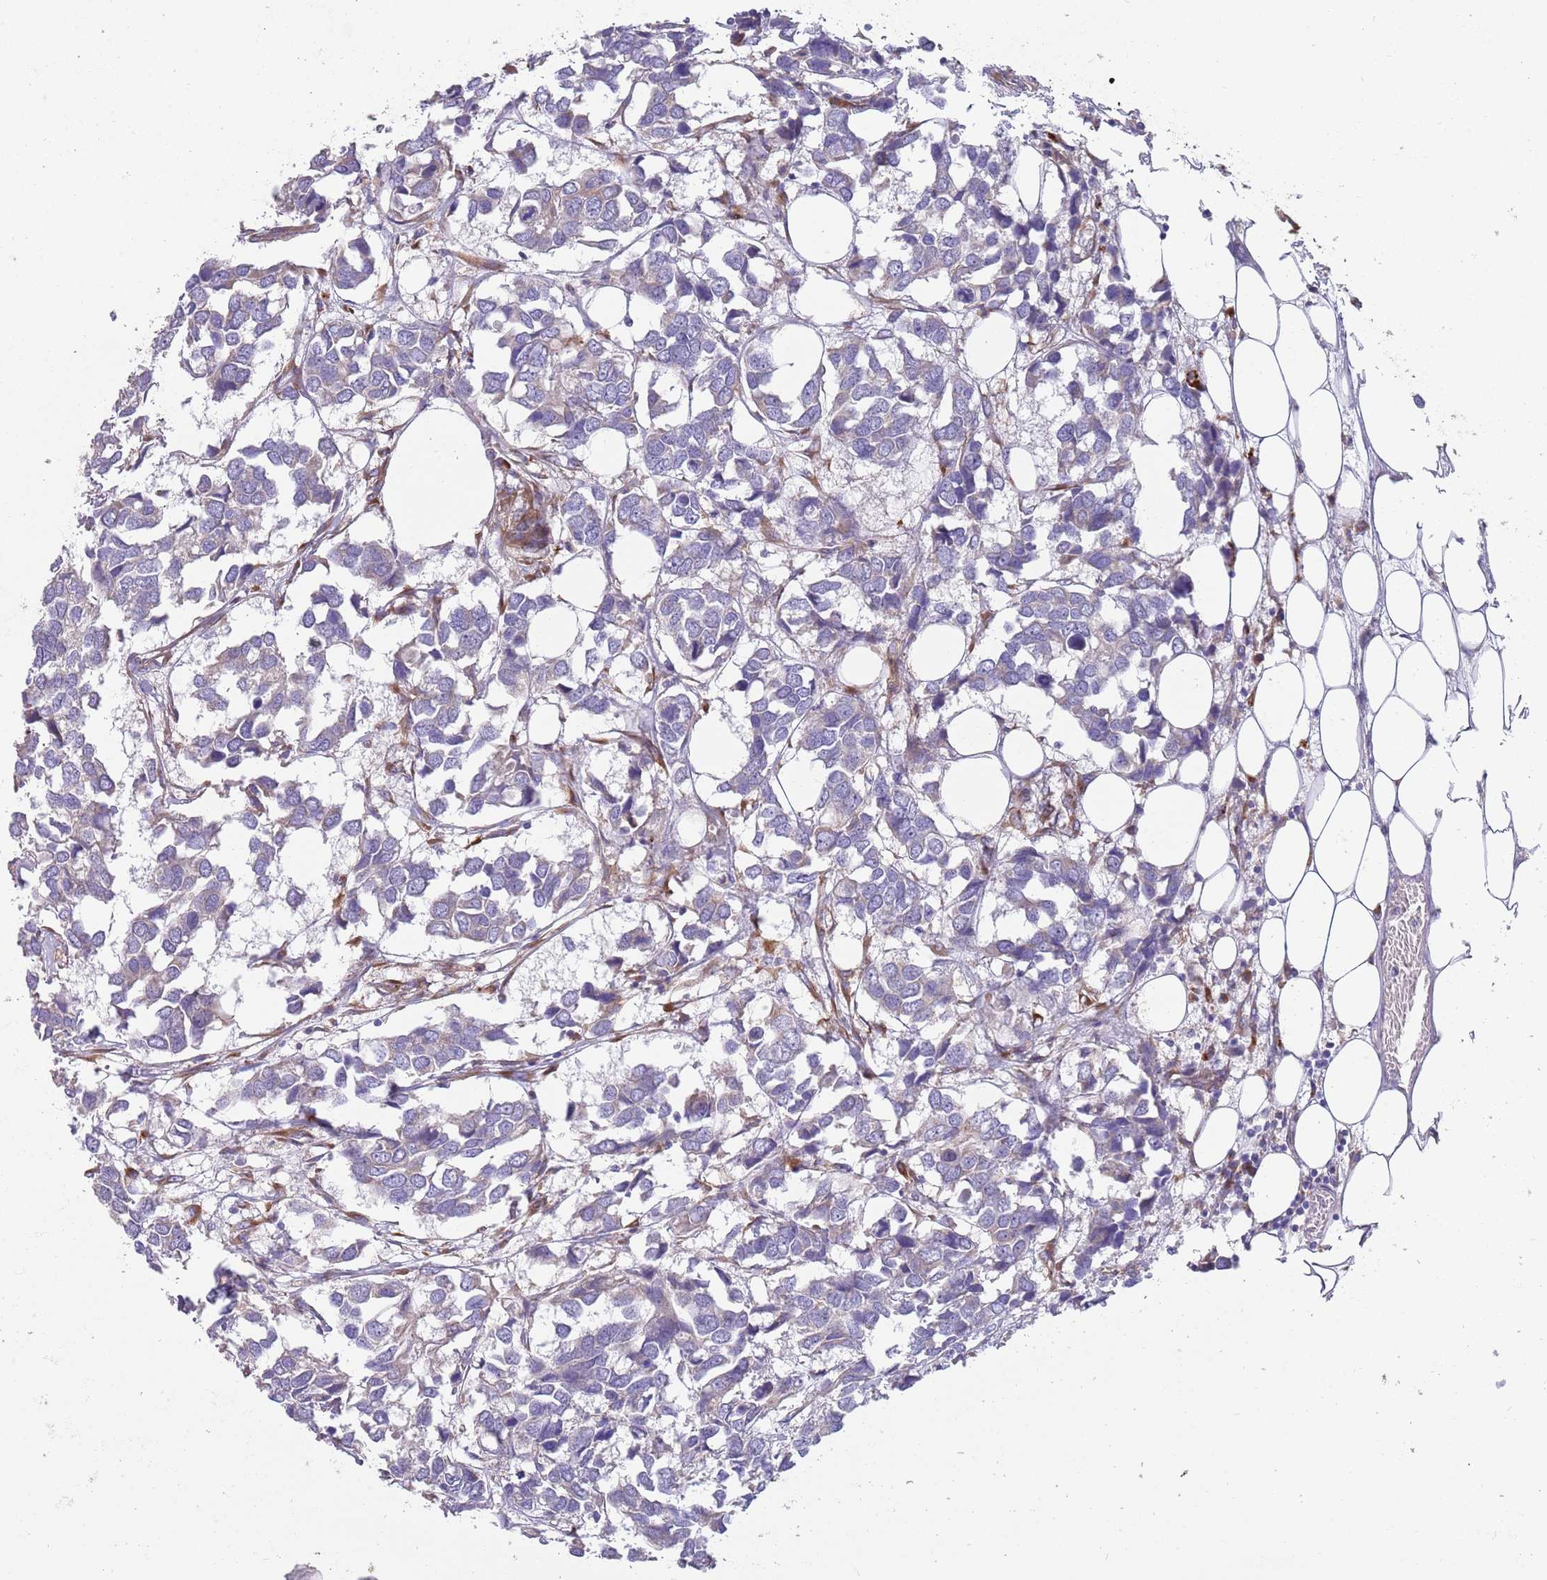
{"staining": {"intensity": "negative", "quantity": "none", "location": "none"}, "tissue": "breast cancer", "cell_type": "Tumor cells", "image_type": "cancer", "snomed": [{"axis": "morphology", "description": "Duct carcinoma"}, {"axis": "topography", "description": "Breast"}], "caption": "High power microscopy histopathology image of an immunohistochemistry photomicrograph of breast cancer, revealing no significant expression in tumor cells.", "gene": "ARMCX6", "patient": {"sex": "female", "age": 83}}